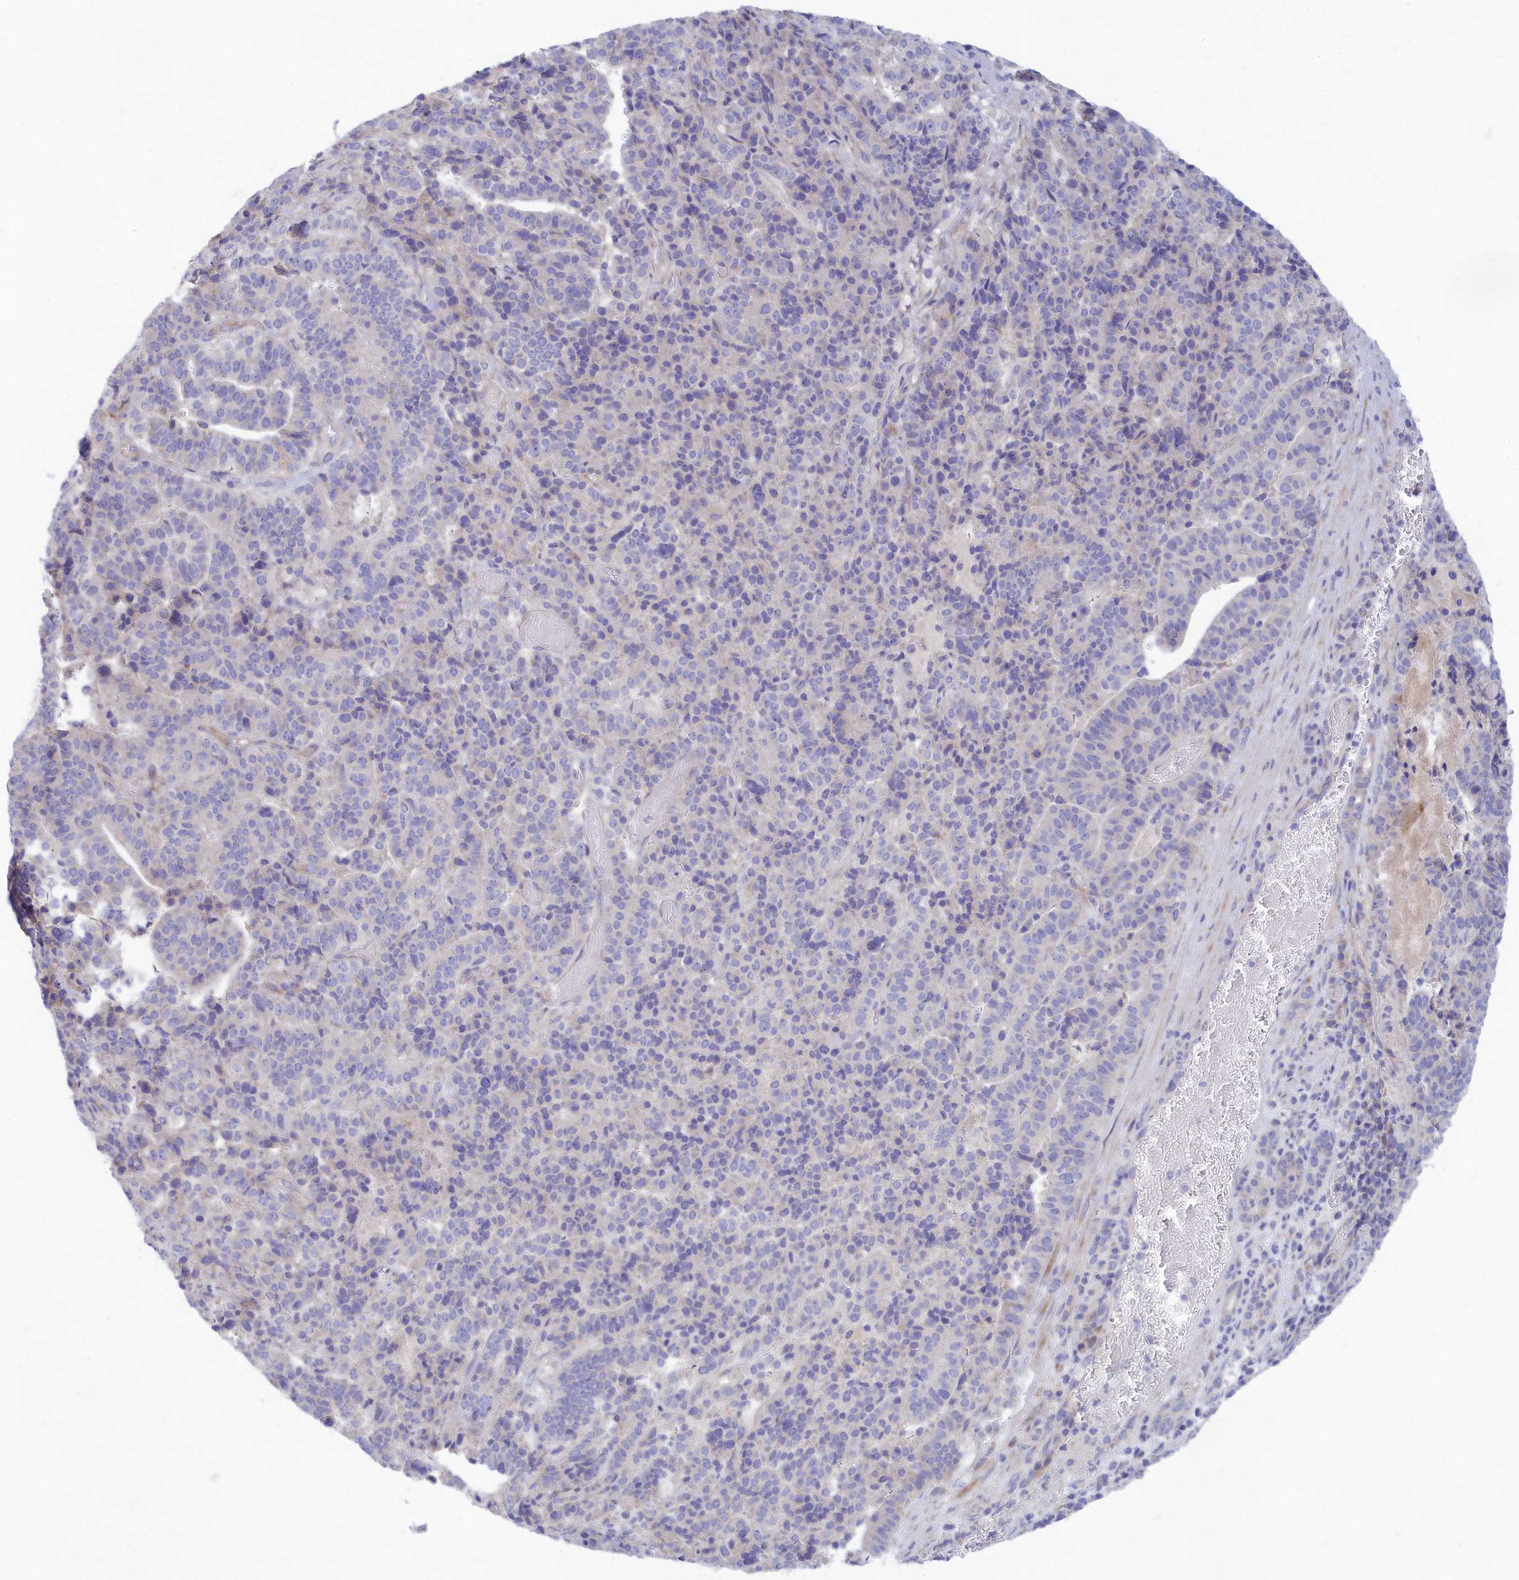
{"staining": {"intensity": "negative", "quantity": "none", "location": "none"}, "tissue": "stomach cancer", "cell_type": "Tumor cells", "image_type": "cancer", "snomed": [{"axis": "morphology", "description": "Adenocarcinoma, NOS"}, {"axis": "topography", "description": "Stomach"}], "caption": "The image reveals no significant expression in tumor cells of adenocarcinoma (stomach).", "gene": "TMEM30B", "patient": {"sex": "male", "age": 48}}